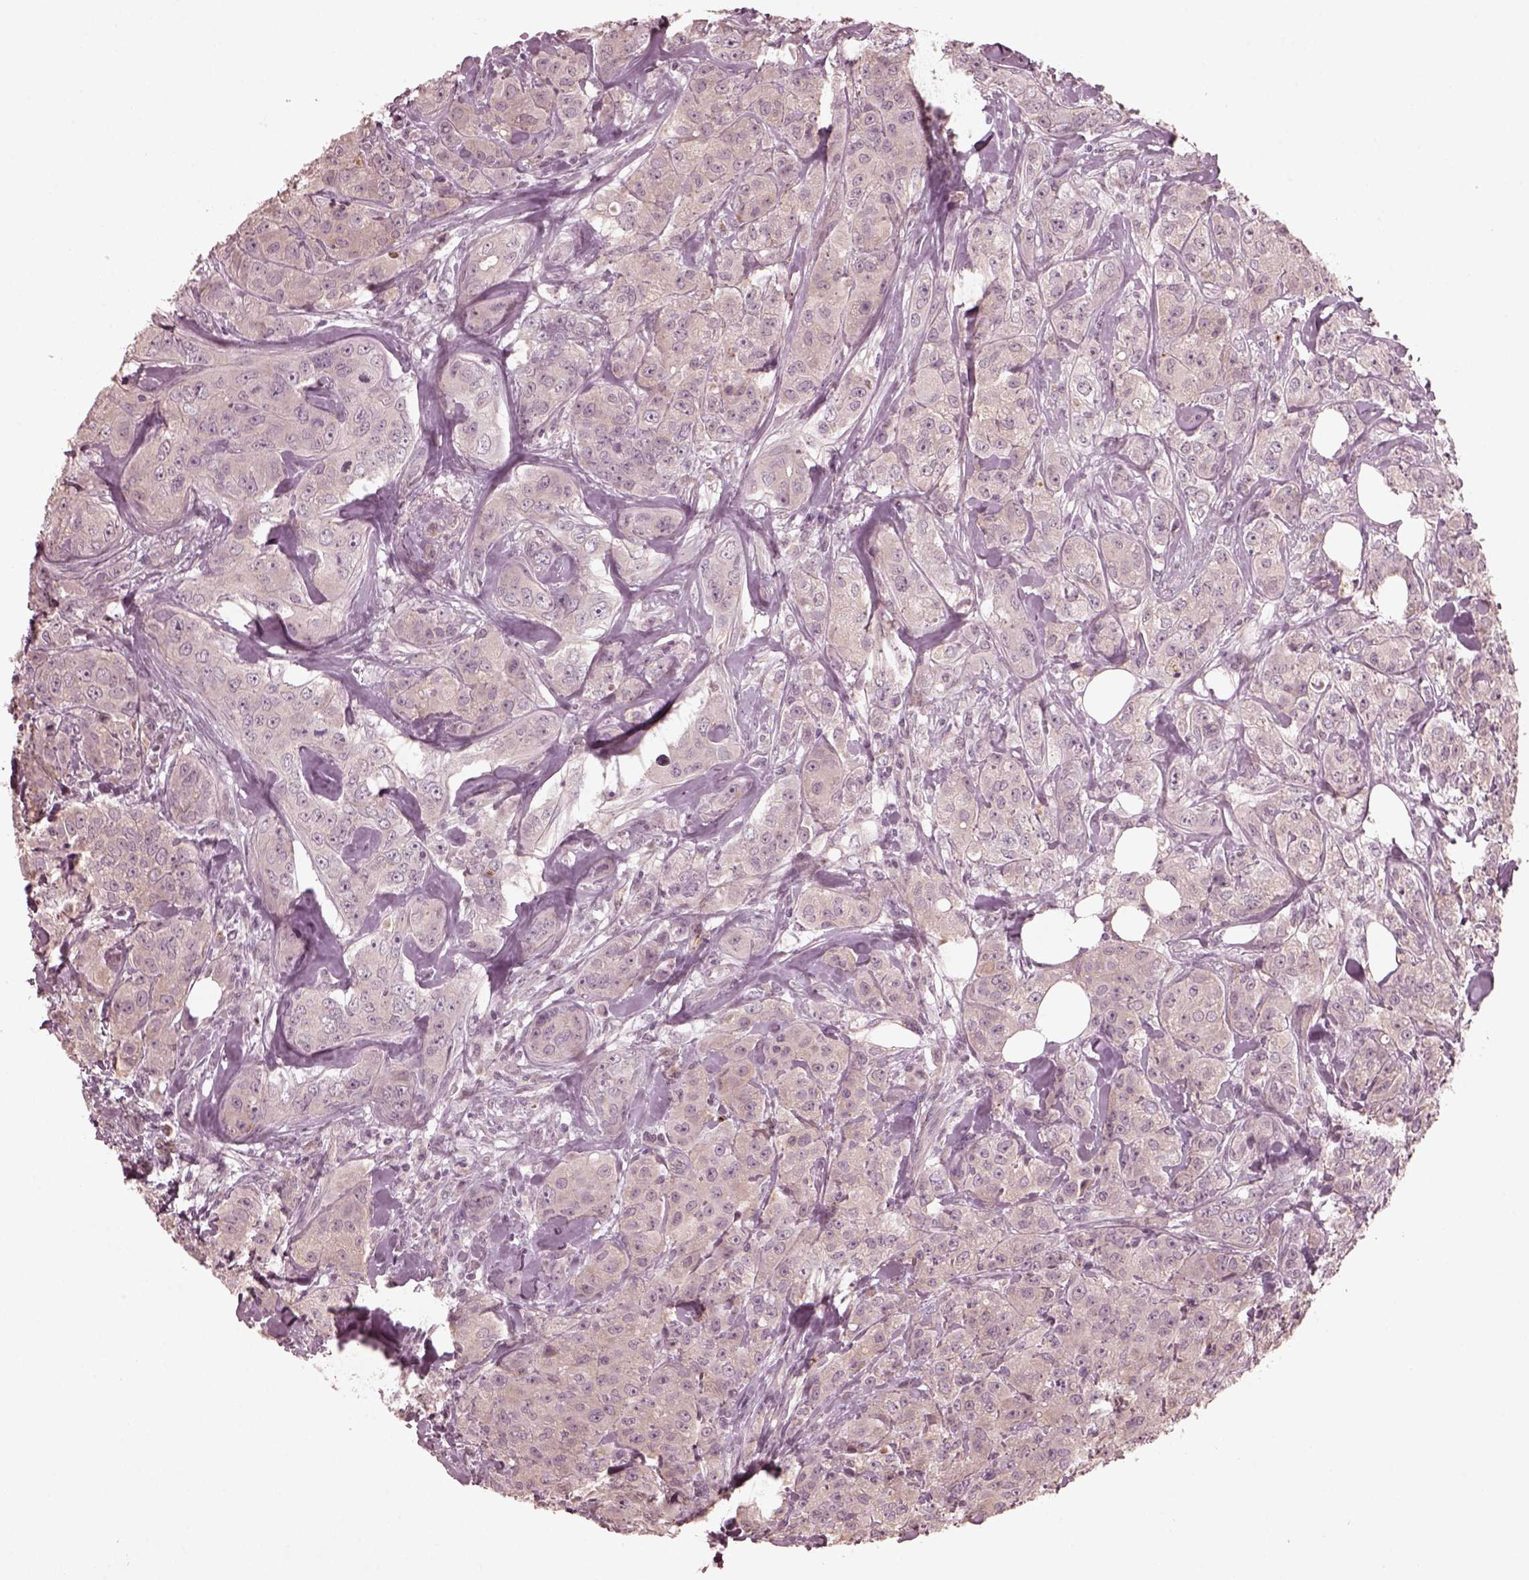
{"staining": {"intensity": "negative", "quantity": "none", "location": "none"}, "tissue": "breast cancer", "cell_type": "Tumor cells", "image_type": "cancer", "snomed": [{"axis": "morphology", "description": "Duct carcinoma"}, {"axis": "topography", "description": "Breast"}], "caption": "The photomicrograph demonstrates no significant expression in tumor cells of breast invasive ductal carcinoma.", "gene": "VWA5B1", "patient": {"sex": "female", "age": 43}}